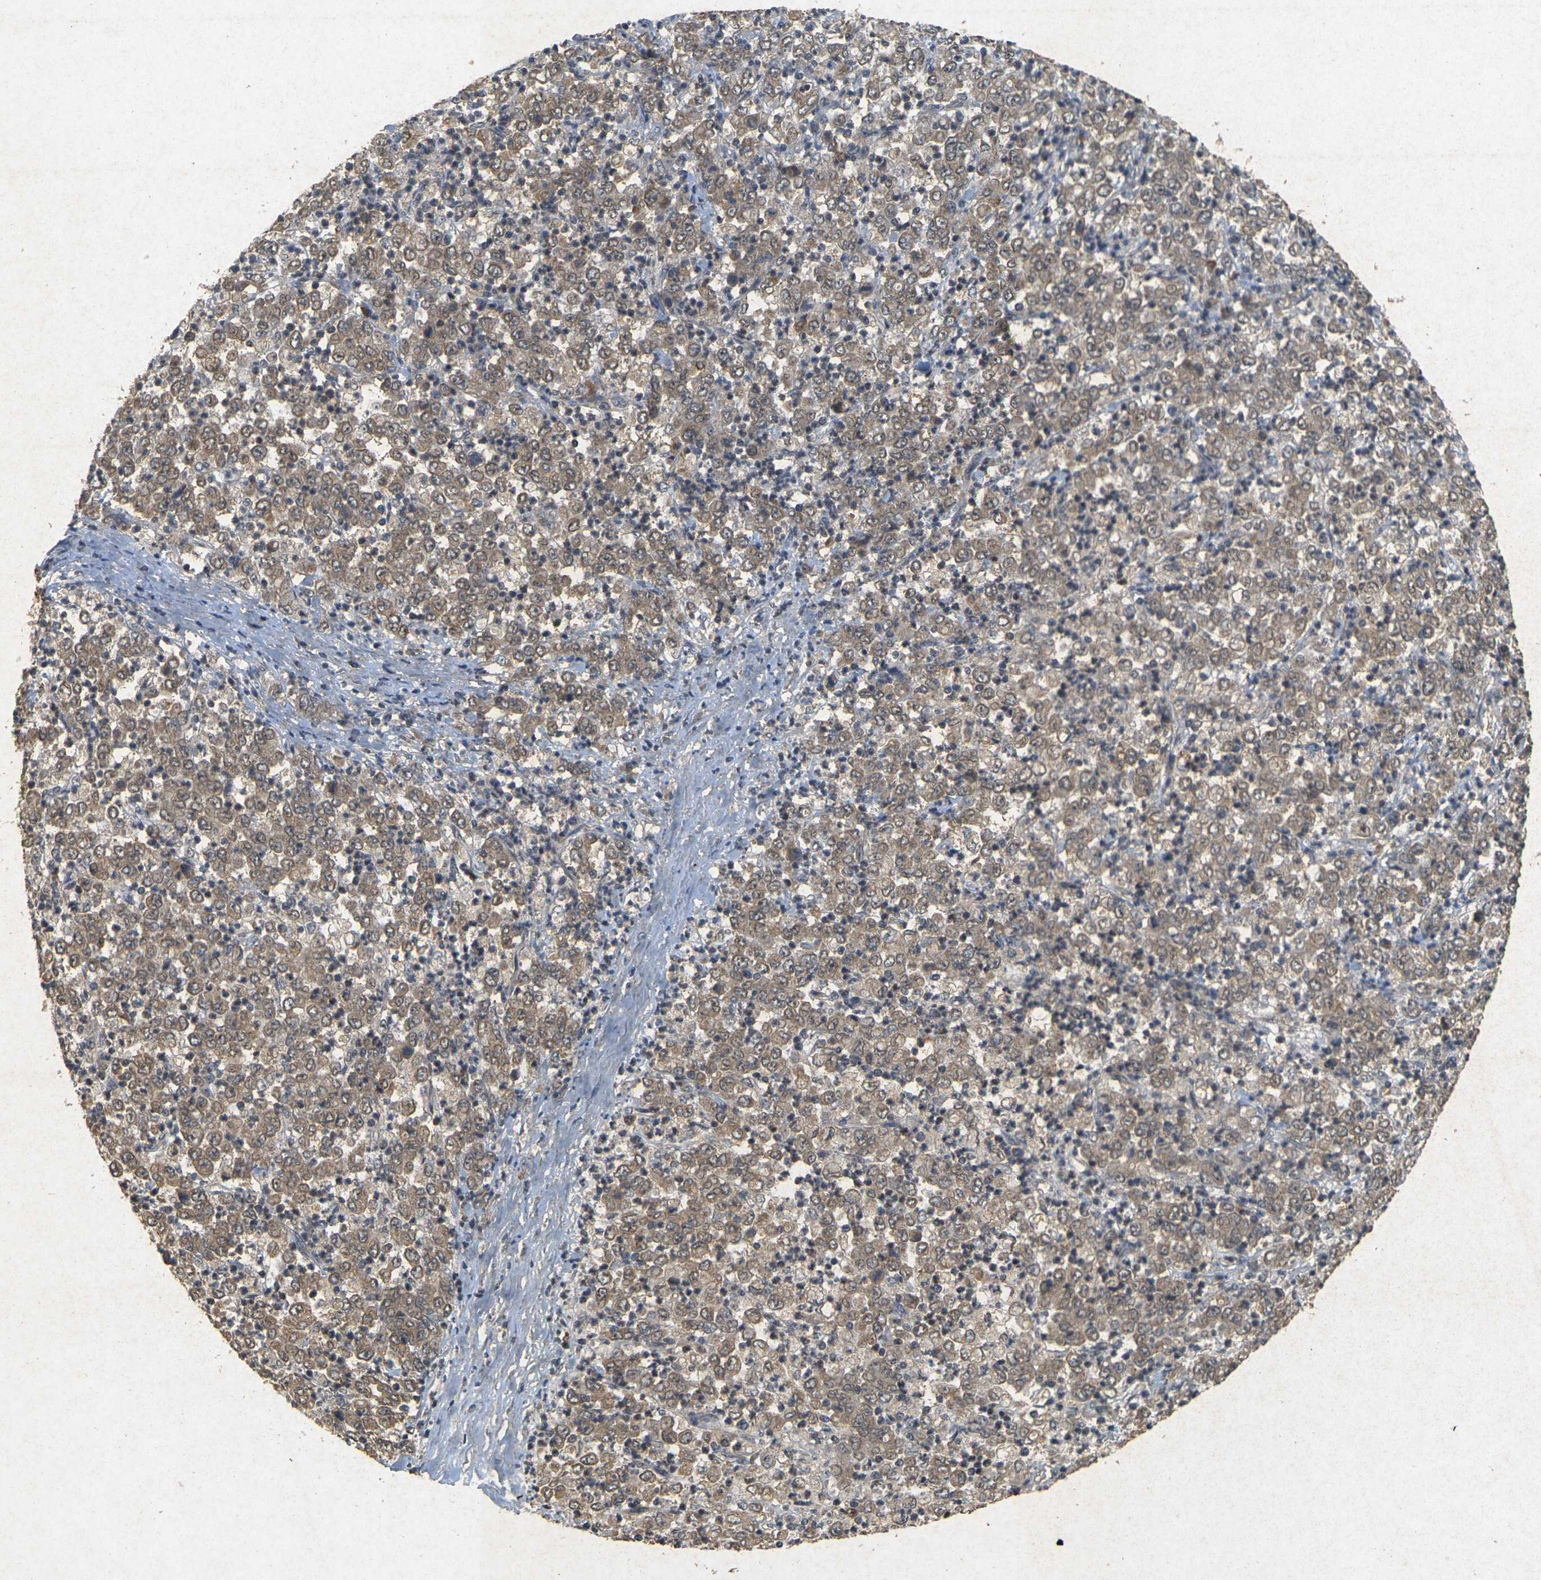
{"staining": {"intensity": "moderate", "quantity": ">75%", "location": "cytoplasmic/membranous"}, "tissue": "stomach cancer", "cell_type": "Tumor cells", "image_type": "cancer", "snomed": [{"axis": "morphology", "description": "Adenocarcinoma, NOS"}, {"axis": "topography", "description": "Stomach, lower"}], "caption": "Immunohistochemistry (IHC) histopathology image of stomach cancer (adenocarcinoma) stained for a protein (brown), which reveals medium levels of moderate cytoplasmic/membranous staining in about >75% of tumor cells.", "gene": "ERN1", "patient": {"sex": "female", "age": 71}}